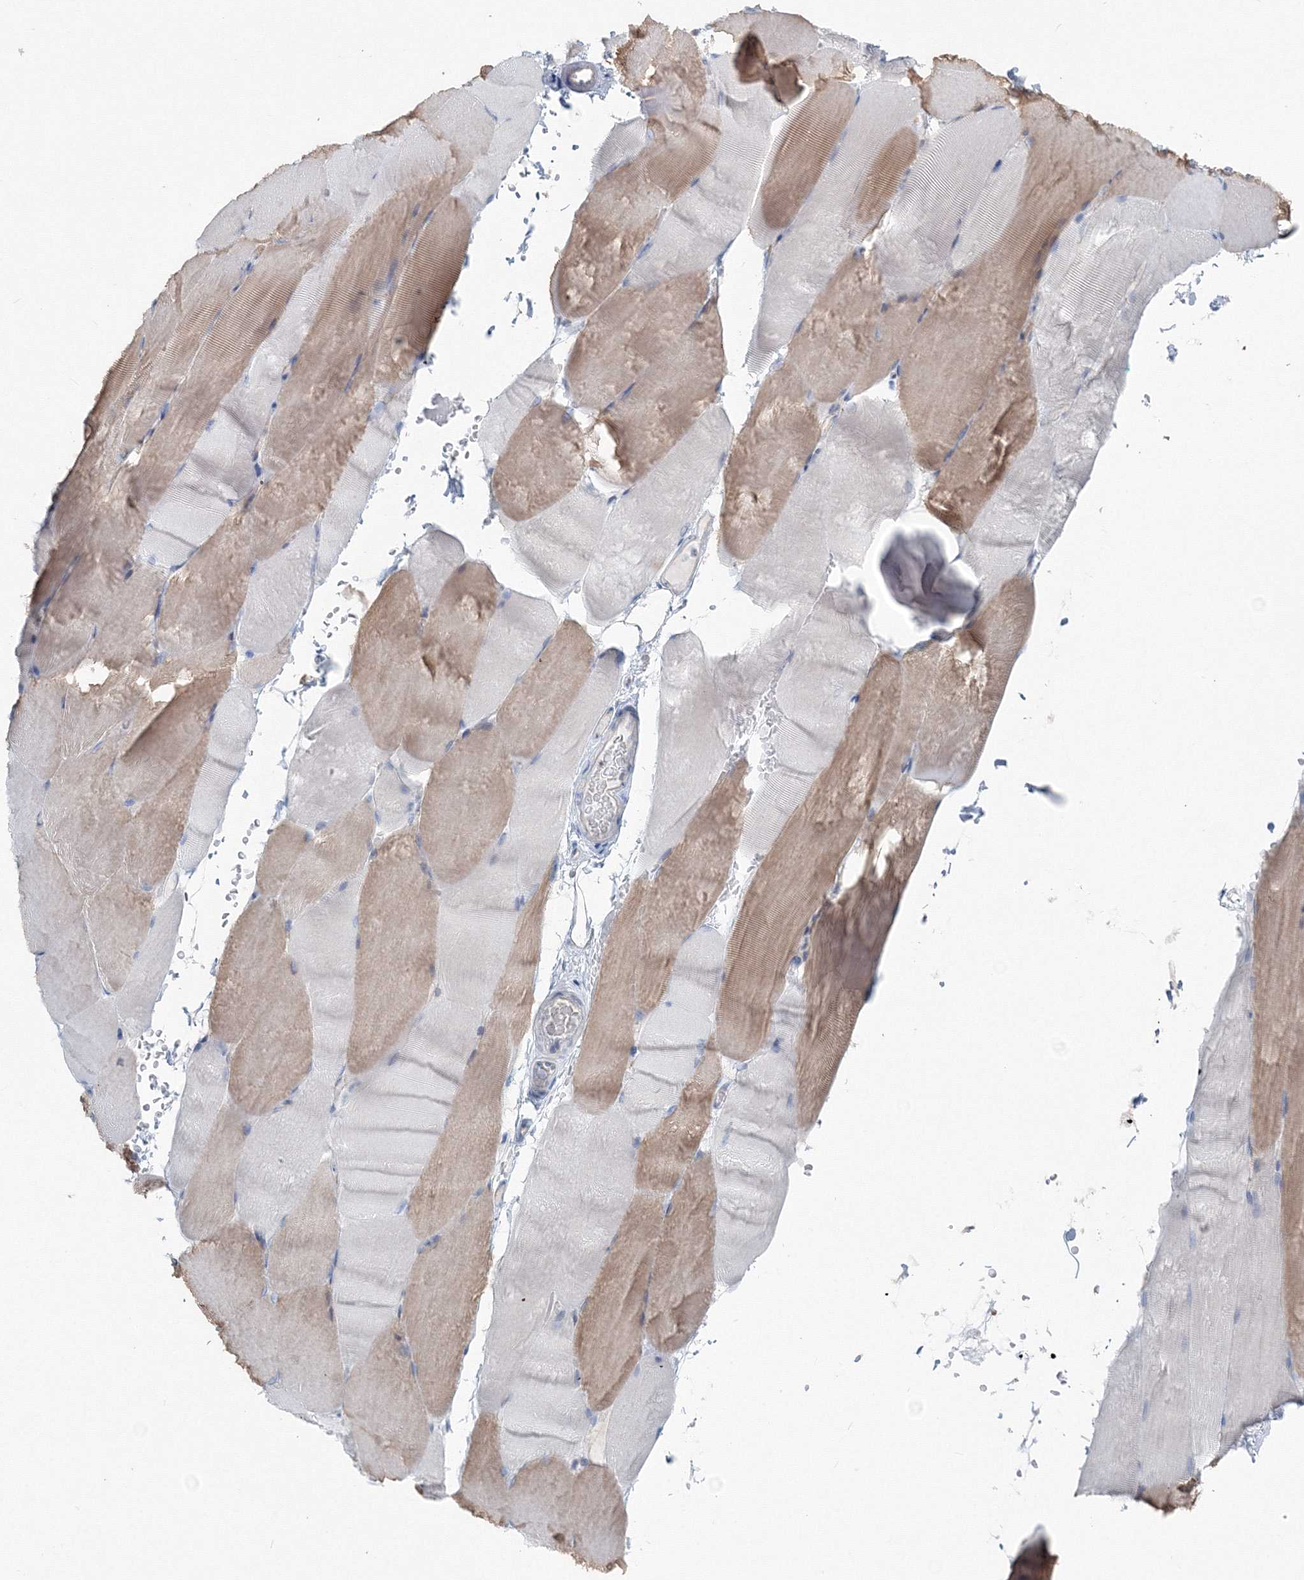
{"staining": {"intensity": "weak", "quantity": "25%-75%", "location": "cytoplasmic/membranous"}, "tissue": "skeletal muscle", "cell_type": "Myocytes", "image_type": "normal", "snomed": [{"axis": "morphology", "description": "Normal tissue, NOS"}, {"axis": "topography", "description": "Skeletal muscle"}, {"axis": "topography", "description": "Parathyroid gland"}], "caption": "Protein expression analysis of unremarkable skeletal muscle shows weak cytoplasmic/membranous staining in approximately 25%-75% of myocytes.", "gene": "ENSG00000285283", "patient": {"sex": "female", "age": 37}}